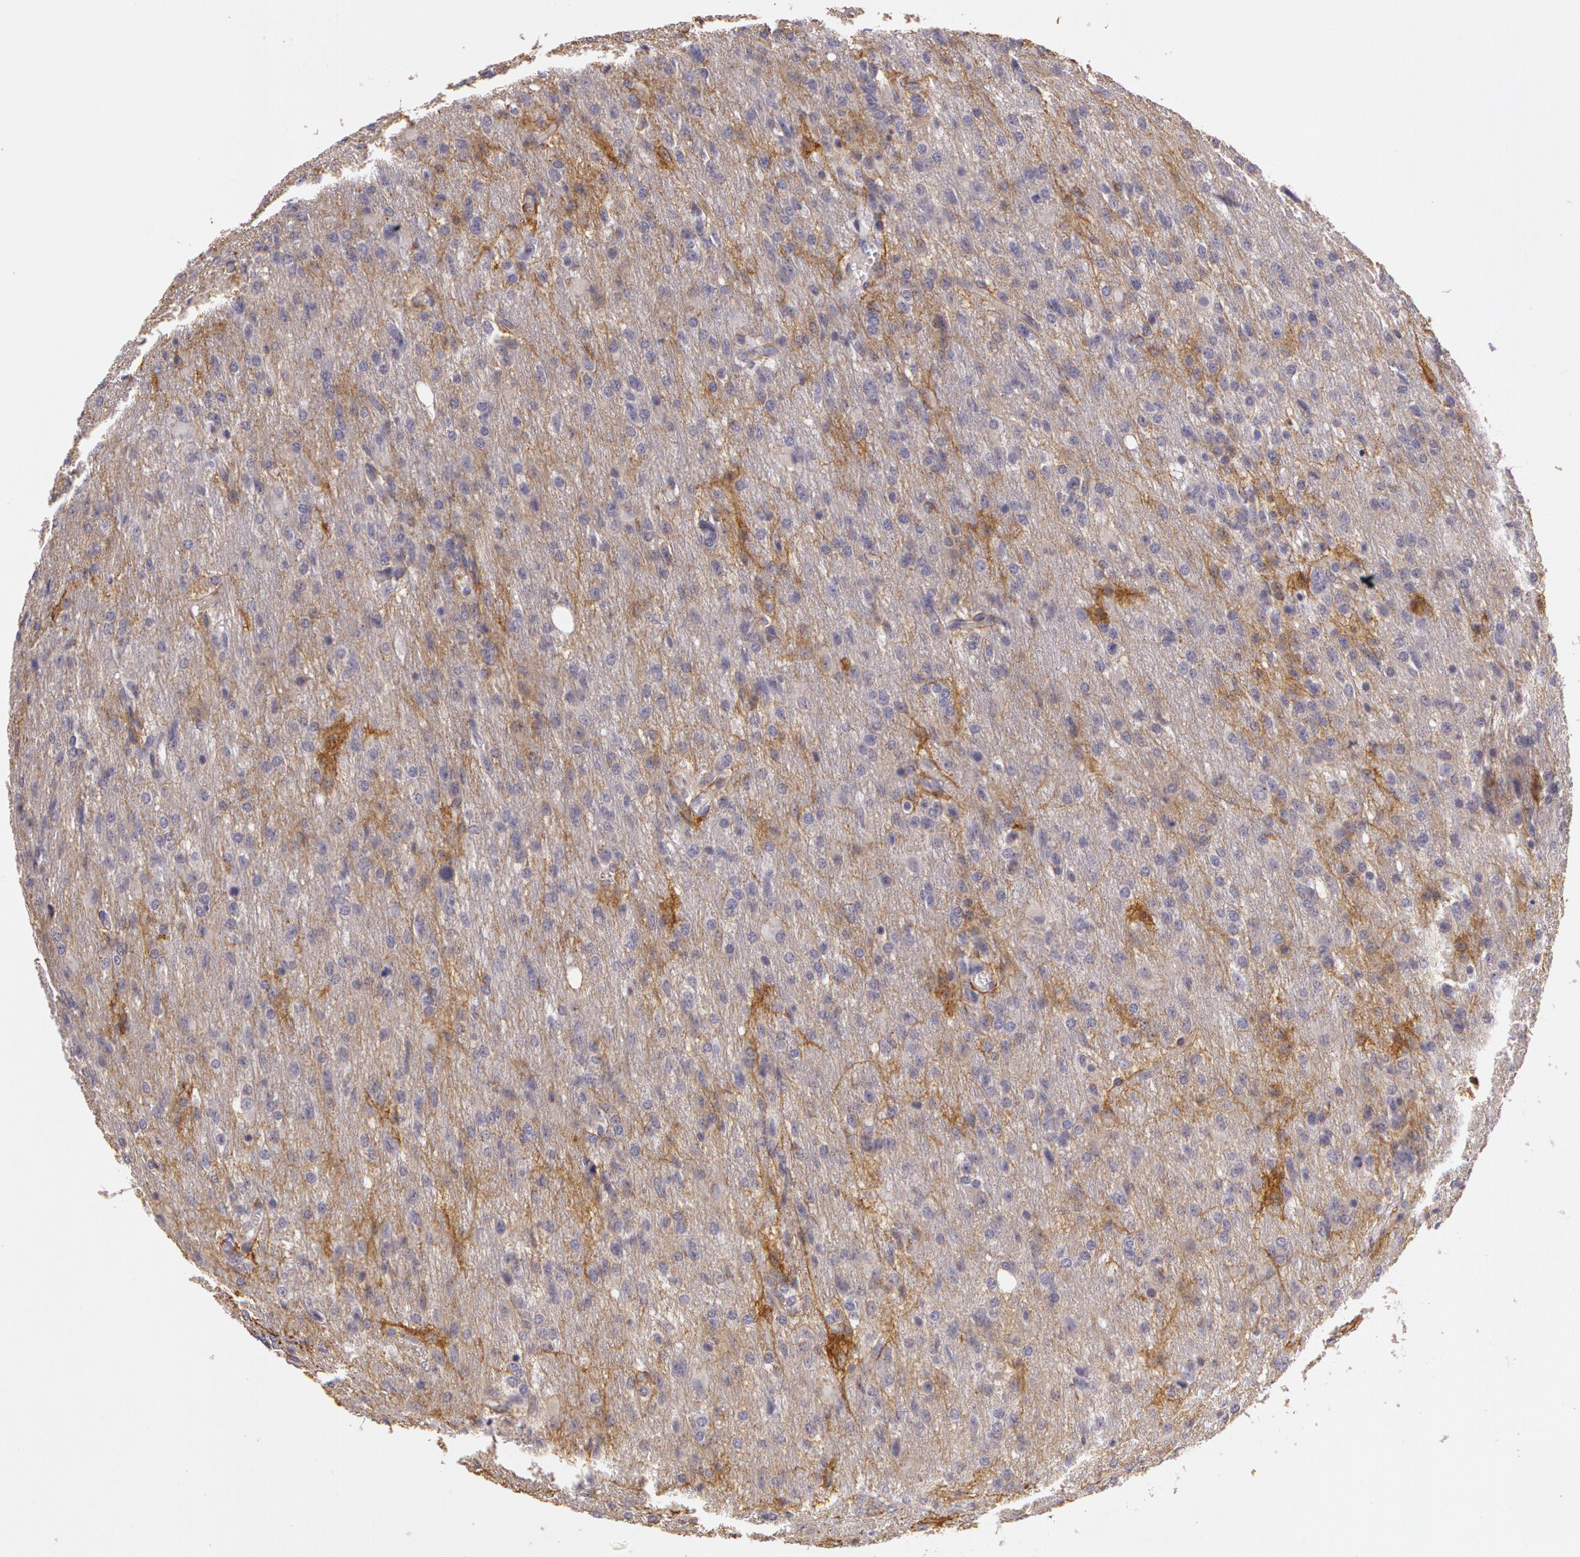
{"staining": {"intensity": "negative", "quantity": "none", "location": "none"}, "tissue": "glioma", "cell_type": "Tumor cells", "image_type": "cancer", "snomed": [{"axis": "morphology", "description": "Glioma, malignant, High grade"}, {"axis": "topography", "description": "Brain"}], "caption": "The immunohistochemistry image has no significant expression in tumor cells of malignant glioma (high-grade) tissue.", "gene": "G2E3", "patient": {"sex": "male", "age": 68}}